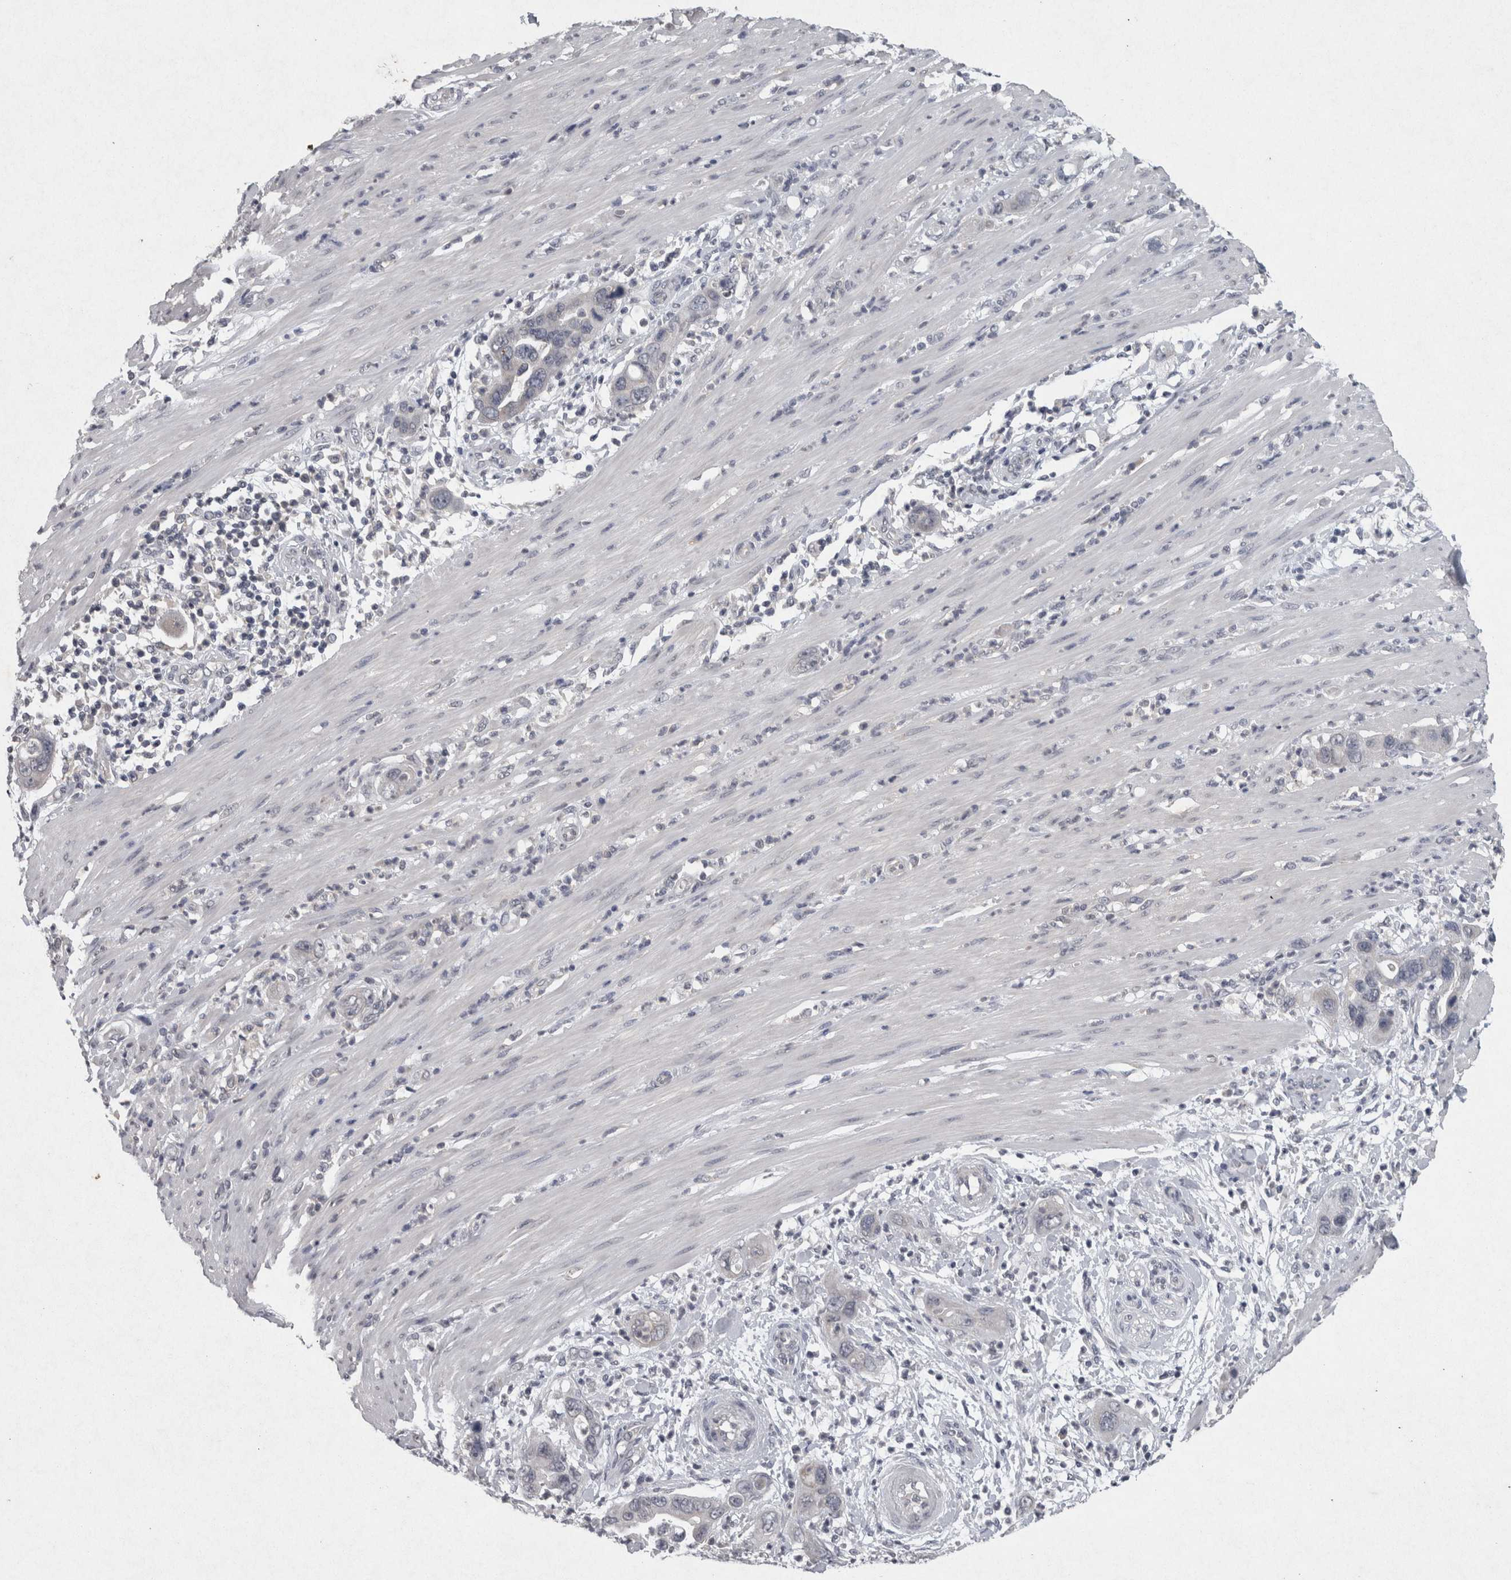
{"staining": {"intensity": "negative", "quantity": "none", "location": "none"}, "tissue": "pancreatic cancer", "cell_type": "Tumor cells", "image_type": "cancer", "snomed": [{"axis": "morphology", "description": "Adenocarcinoma, NOS"}, {"axis": "topography", "description": "Pancreas"}], "caption": "Pancreatic cancer (adenocarcinoma) was stained to show a protein in brown. There is no significant staining in tumor cells.", "gene": "WNT7A", "patient": {"sex": "female", "age": 71}}